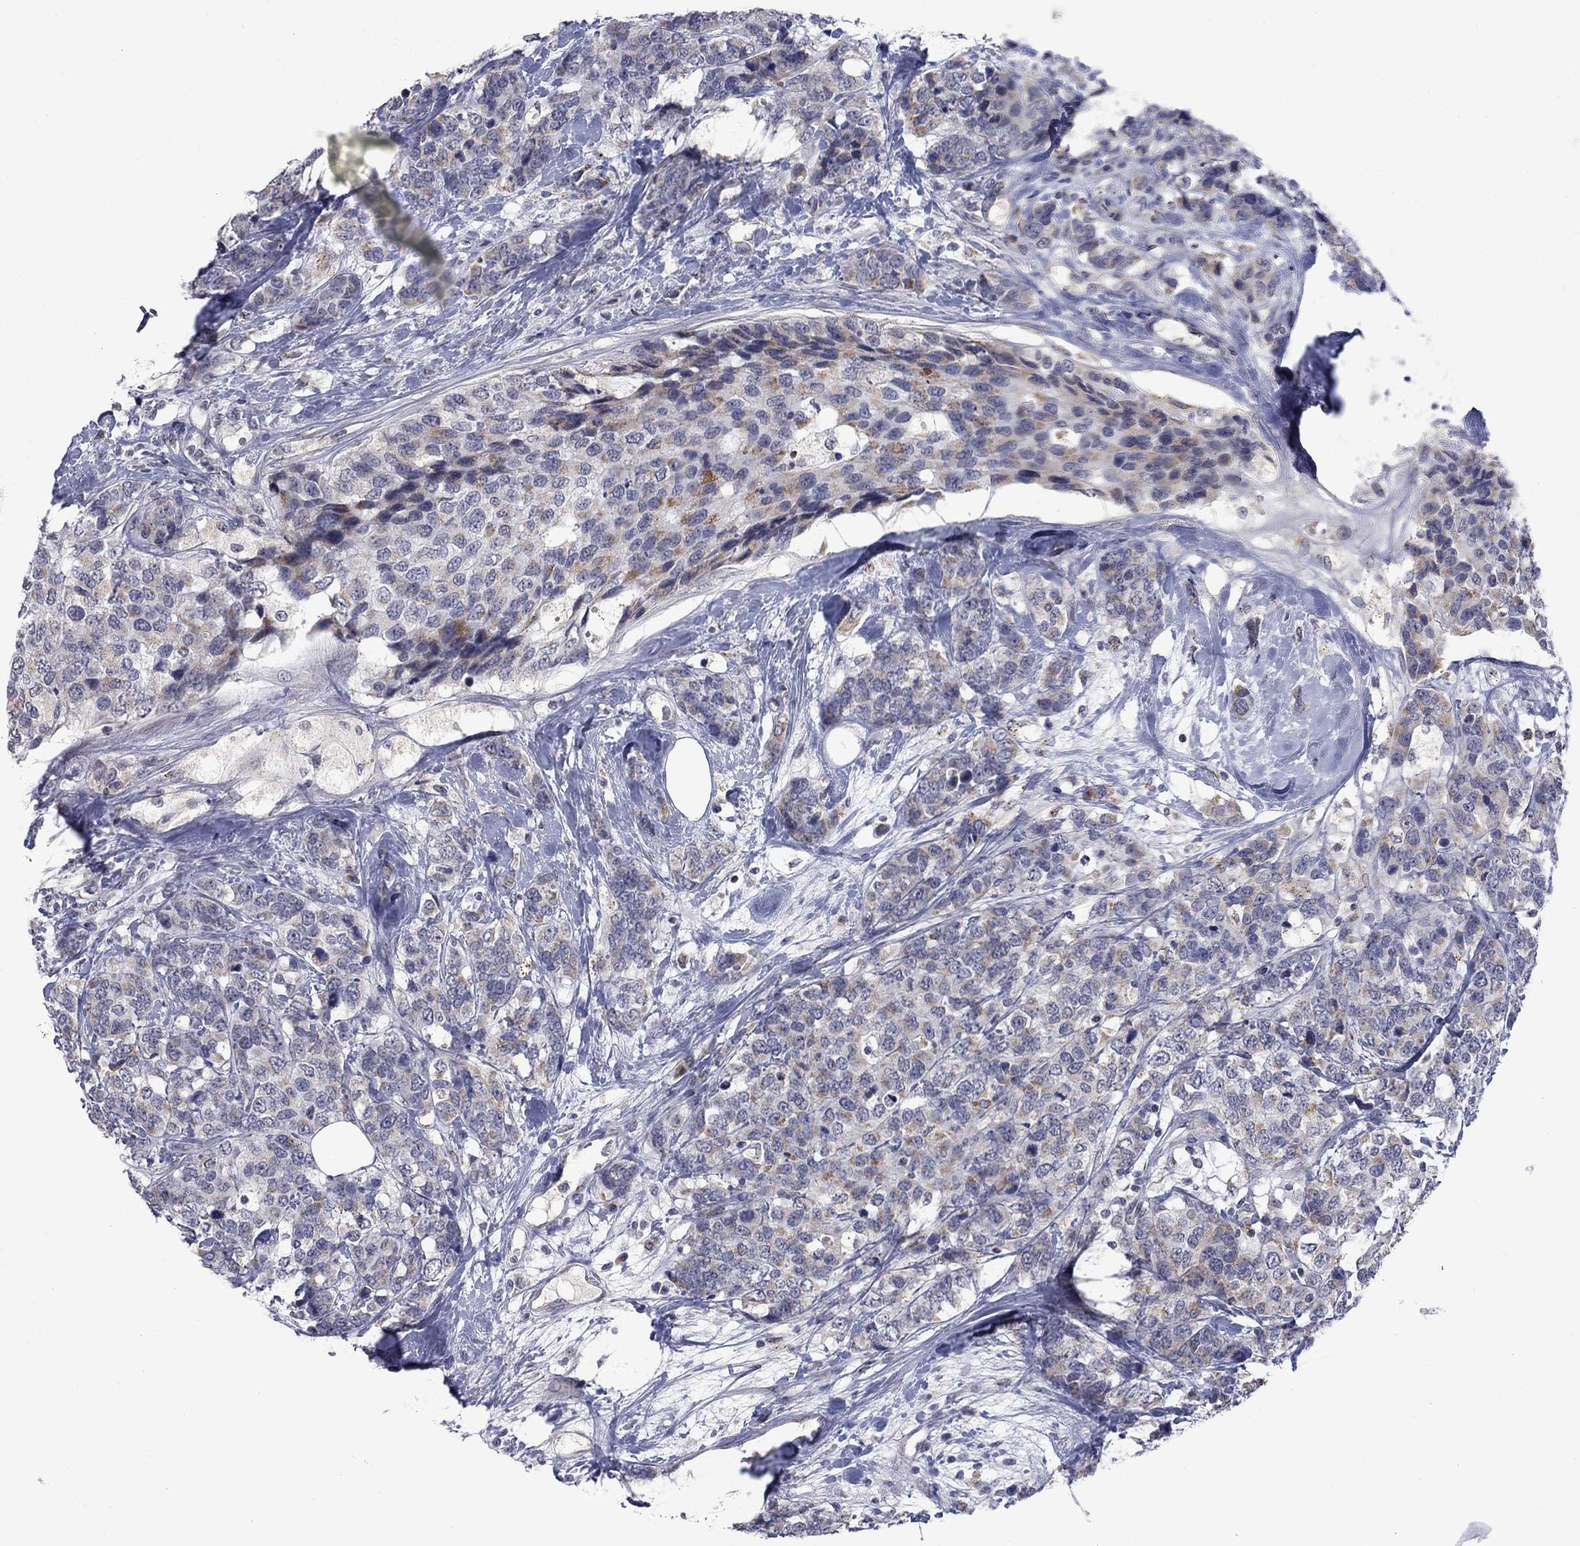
{"staining": {"intensity": "negative", "quantity": "none", "location": "none"}, "tissue": "breast cancer", "cell_type": "Tumor cells", "image_type": "cancer", "snomed": [{"axis": "morphology", "description": "Lobular carcinoma"}, {"axis": "topography", "description": "Breast"}], "caption": "IHC of human lobular carcinoma (breast) exhibits no staining in tumor cells.", "gene": "KCNJ16", "patient": {"sex": "female", "age": 59}}